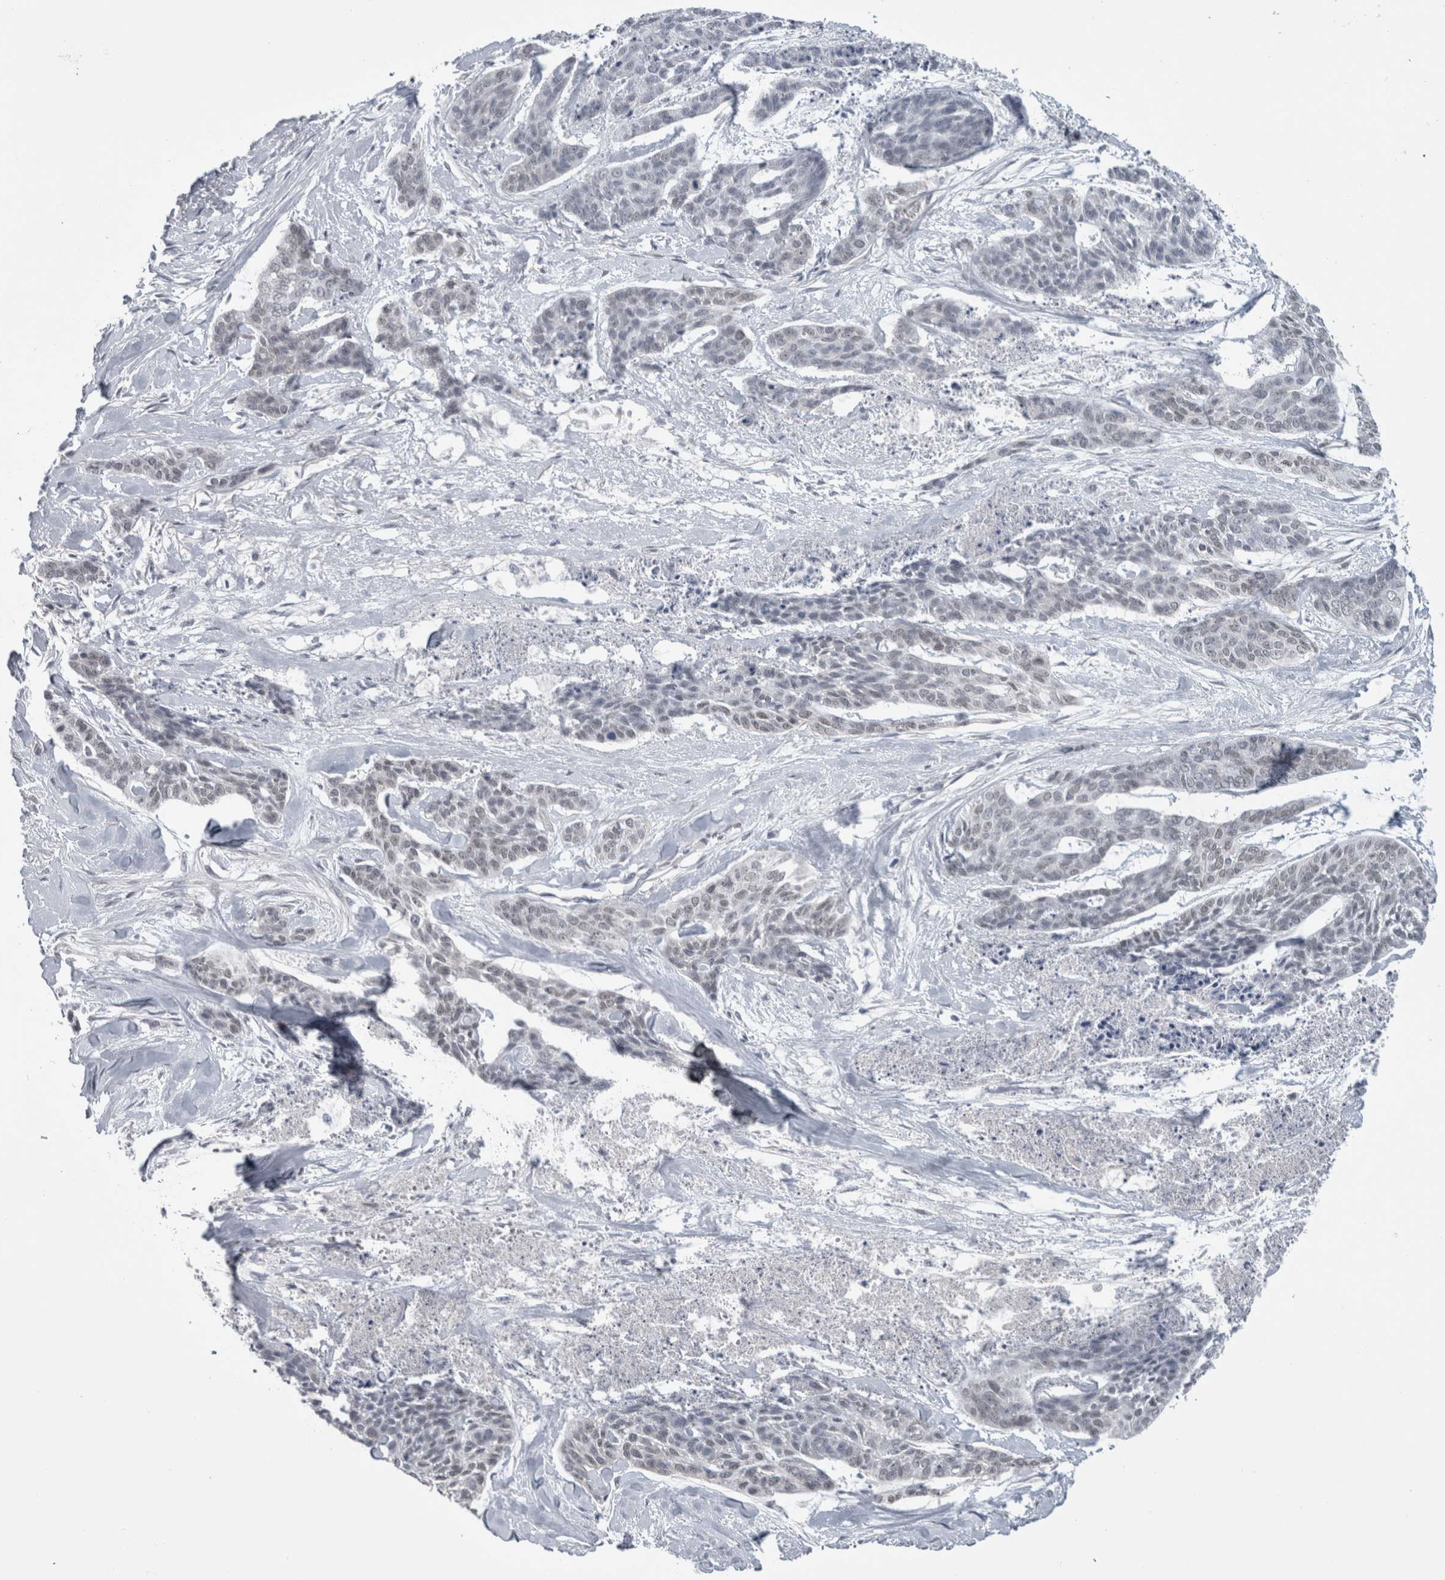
{"staining": {"intensity": "negative", "quantity": "none", "location": "none"}, "tissue": "skin cancer", "cell_type": "Tumor cells", "image_type": "cancer", "snomed": [{"axis": "morphology", "description": "Basal cell carcinoma"}, {"axis": "topography", "description": "Skin"}], "caption": "Tumor cells show no significant expression in basal cell carcinoma (skin).", "gene": "PLIN1", "patient": {"sex": "female", "age": 64}}